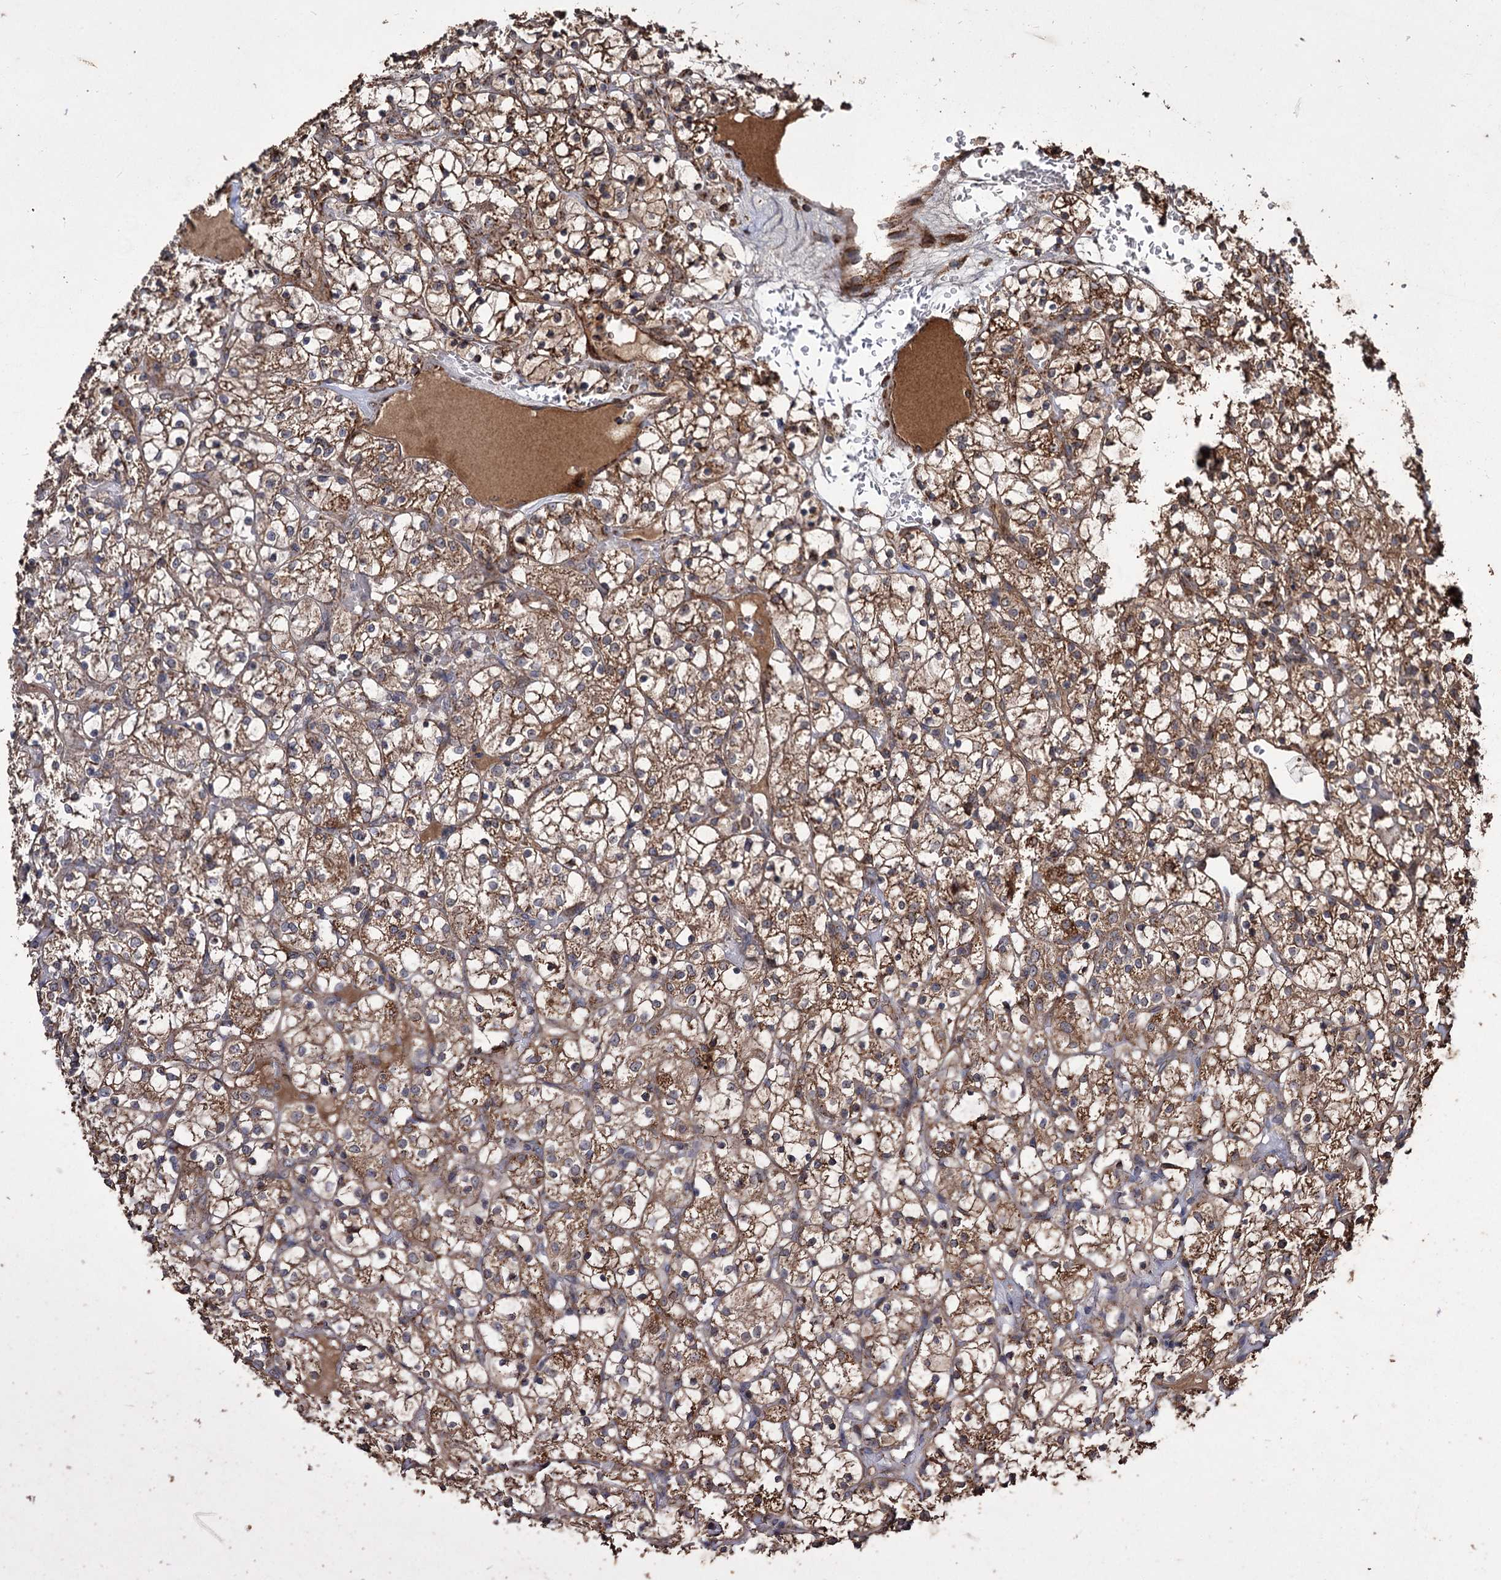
{"staining": {"intensity": "moderate", "quantity": ">75%", "location": "cytoplasmic/membranous"}, "tissue": "renal cancer", "cell_type": "Tumor cells", "image_type": "cancer", "snomed": [{"axis": "morphology", "description": "Adenocarcinoma, NOS"}, {"axis": "topography", "description": "Kidney"}], "caption": "An image of human renal adenocarcinoma stained for a protein exhibits moderate cytoplasmic/membranous brown staining in tumor cells. (IHC, brightfield microscopy, high magnification).", "gene": "IPO4", "patient": {"sex": "female", "age": 69}}